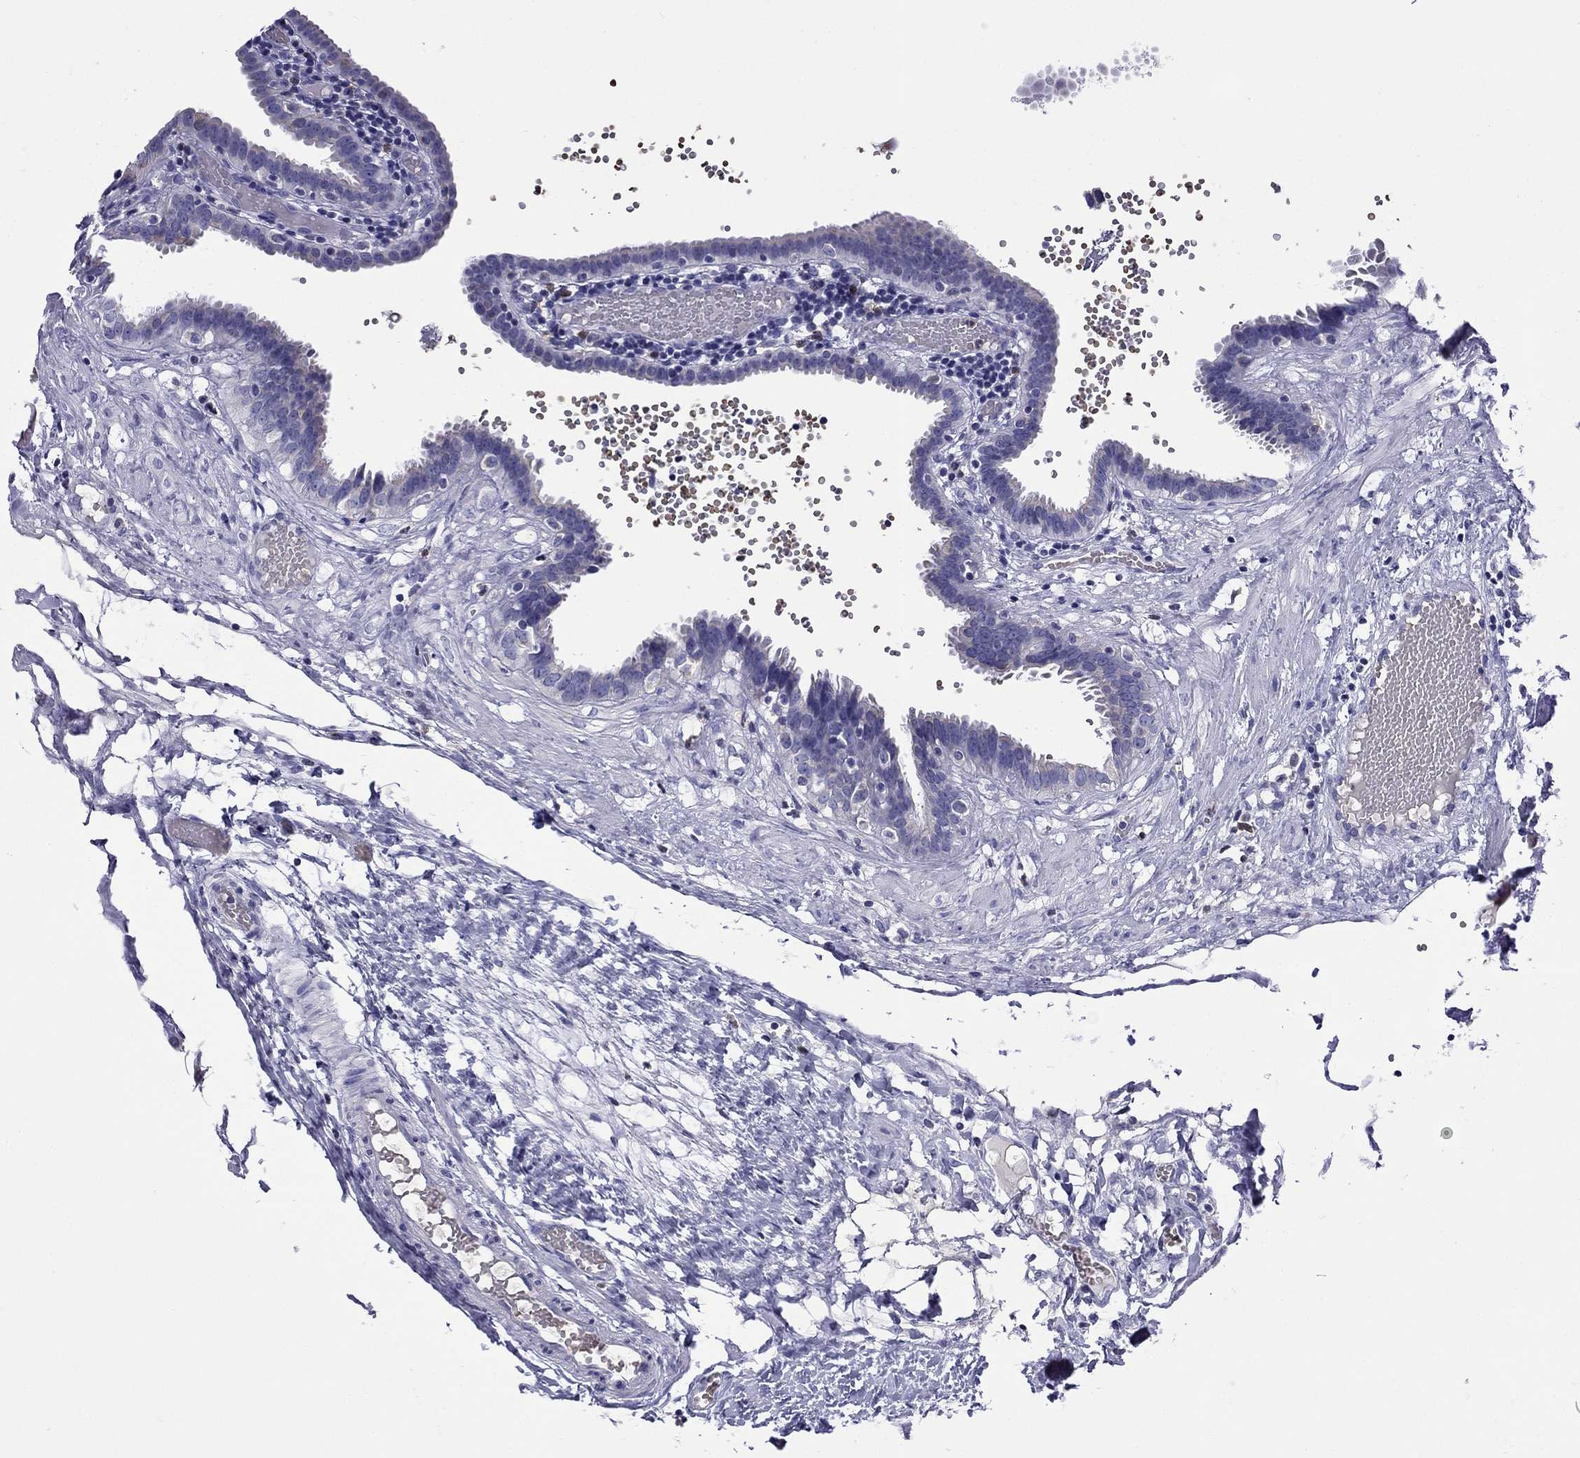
{"staining": {"intensity": "weak", "quantity": "25%-75%", "location": "cytoplasmic/membranous"}, "tissue": "fallopian tube", "cell_type": "Glandular cells", "image_type": "normal", "snomed": [{"axis": "morphology", "description": "Normal tissue, NOS"}, {"axis": "topography", "description": "Fallopian tube"}], "caption": "Immunohistochemistry (IHC) image of normal human fallopian tube stained for a protein (brown), which reveals low levels of weak cytoplasmic/membranous expression in approximately 25%-75% of glandular cells.", "gene": "SCG2", "patient": {"sex": "female", "age": 37}}